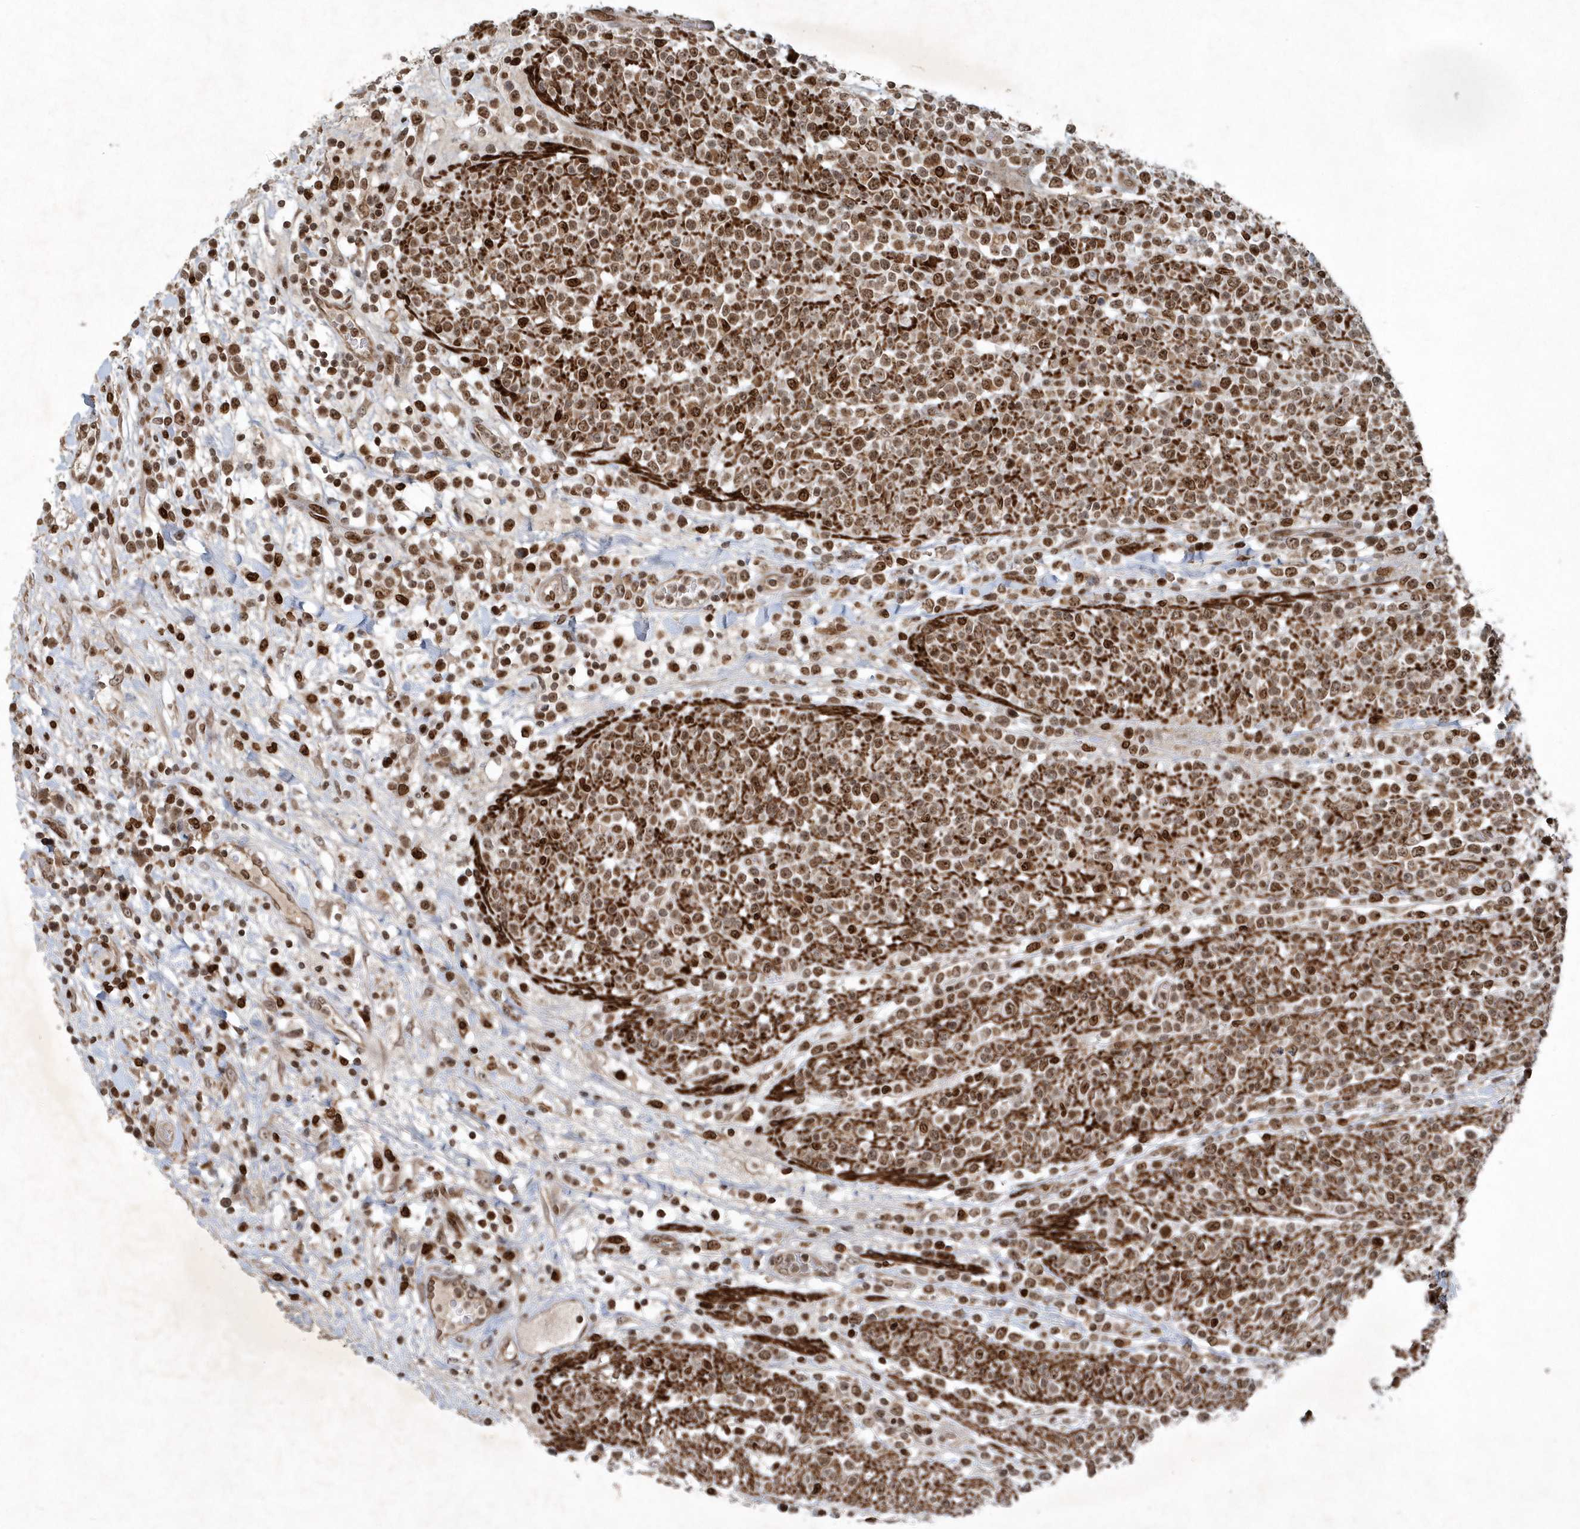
{"staining": {"intensity": "moderate", "quantity": ">75%", "location": "nuclear"}, "tissue": "lymphoma", "cell_type": "Tumor cells", "image_type": "cancer", "snomed": [{"axis": "morphology", "description": "Malignant lymphoma, non-Hodgkin's type, High grade"}, {"axis": "topography", "description": "Colon"}], "caption": "Immunohistochemical staining of high-grade malignant lymphoma, non-Hodgkin's type demonstrates moderate nuclear protein expression in about >75% of tumor cells.", "gene": "QTRT2", "patient": {"sex": "female", "age": 53}}